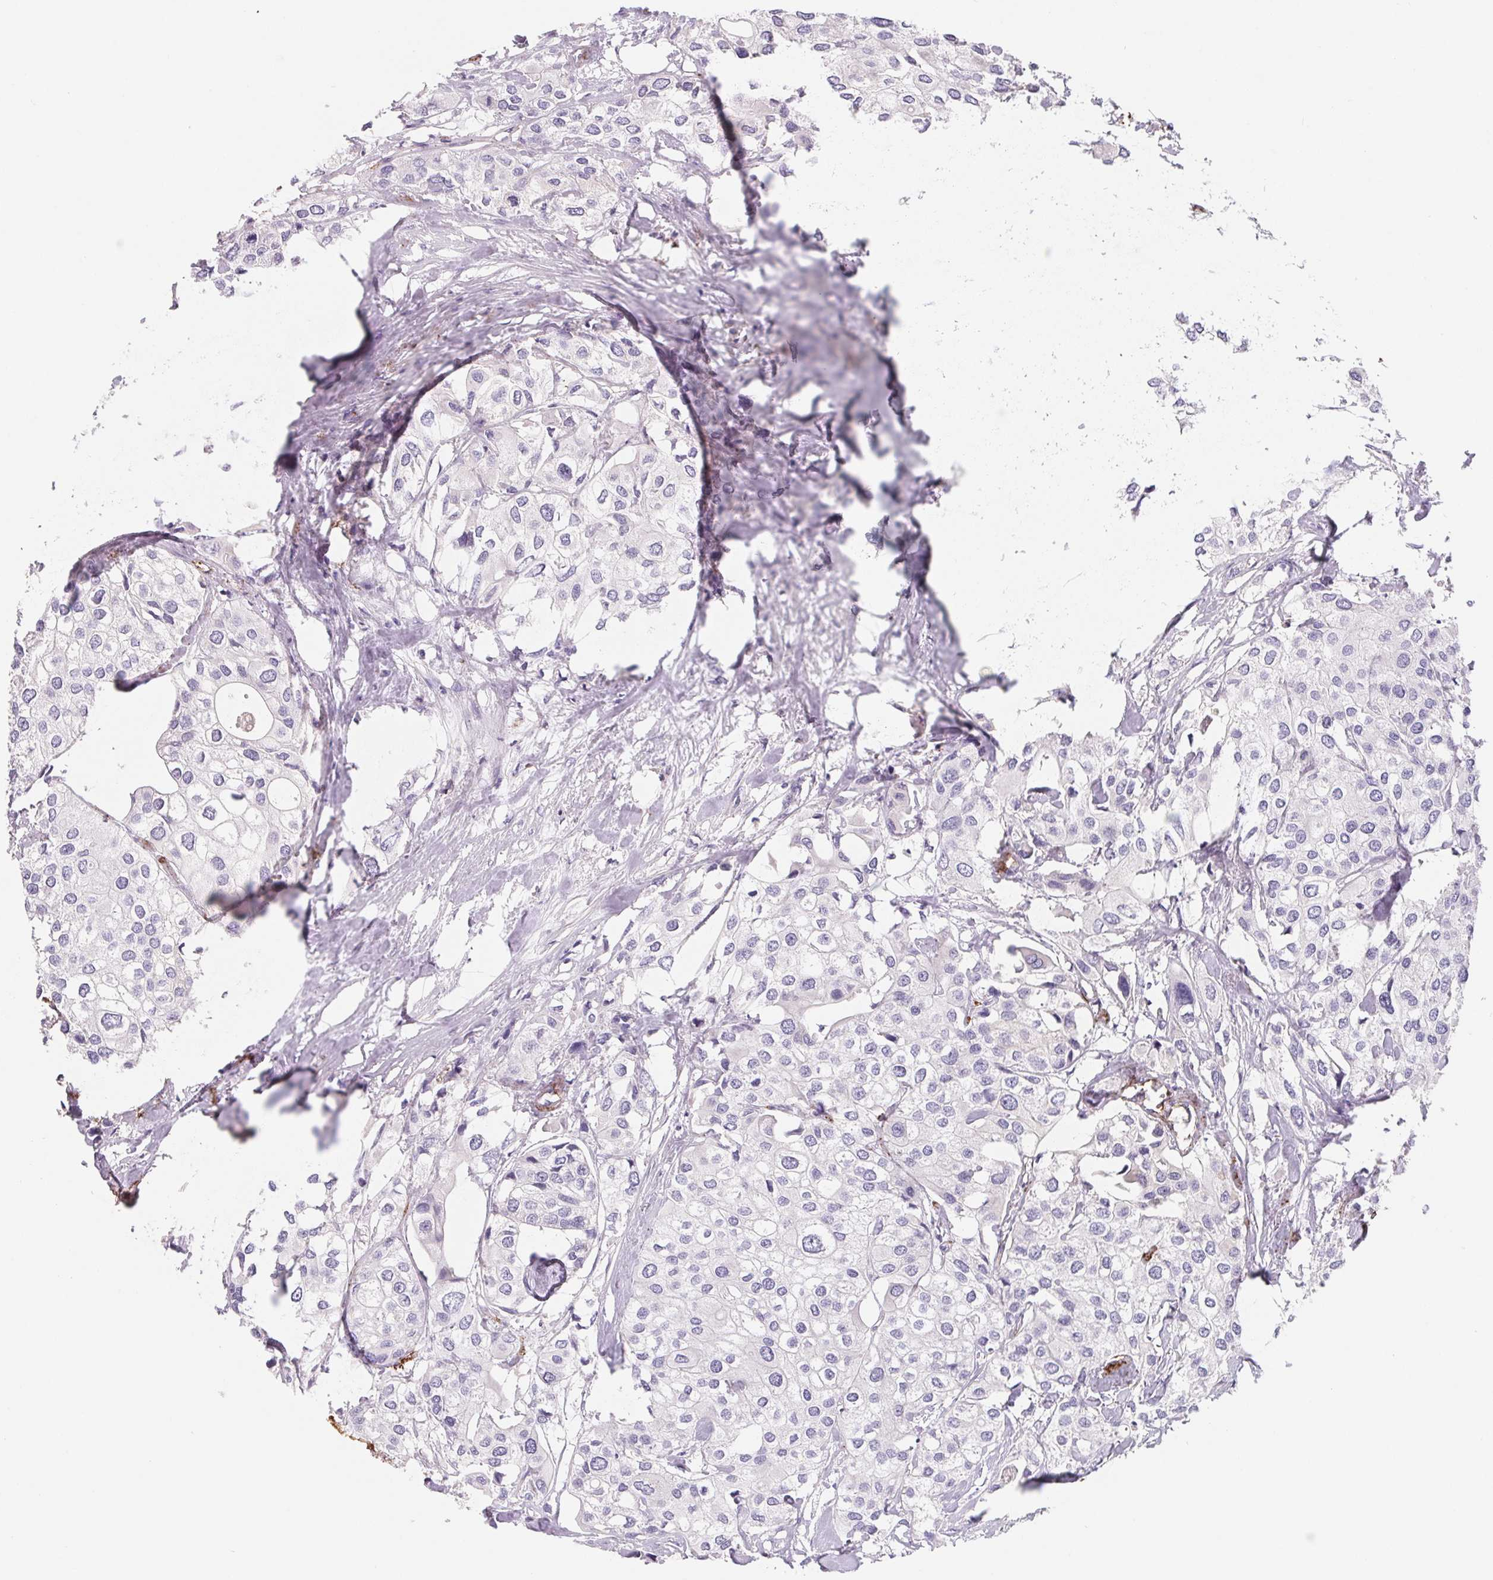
{"staining": {"intensity": "negative", "quantity": "none", "location": "none"}, "tissue": "urothelial cancer", "cell_type": "Tumor cells", "image_type": "cancer", "snomed": [{"axis": "morphology", "description": "Urothelial carcinoma, High grade"}, {"axis": "topography", "description": "Urinary bladder"}], "caption": "The immunohistochemistry micrograph has no significant expression in tumor cells of urothelial cancer tissue.", "gene": "LPA", "patient": {"sex": "male", "age": 64}}